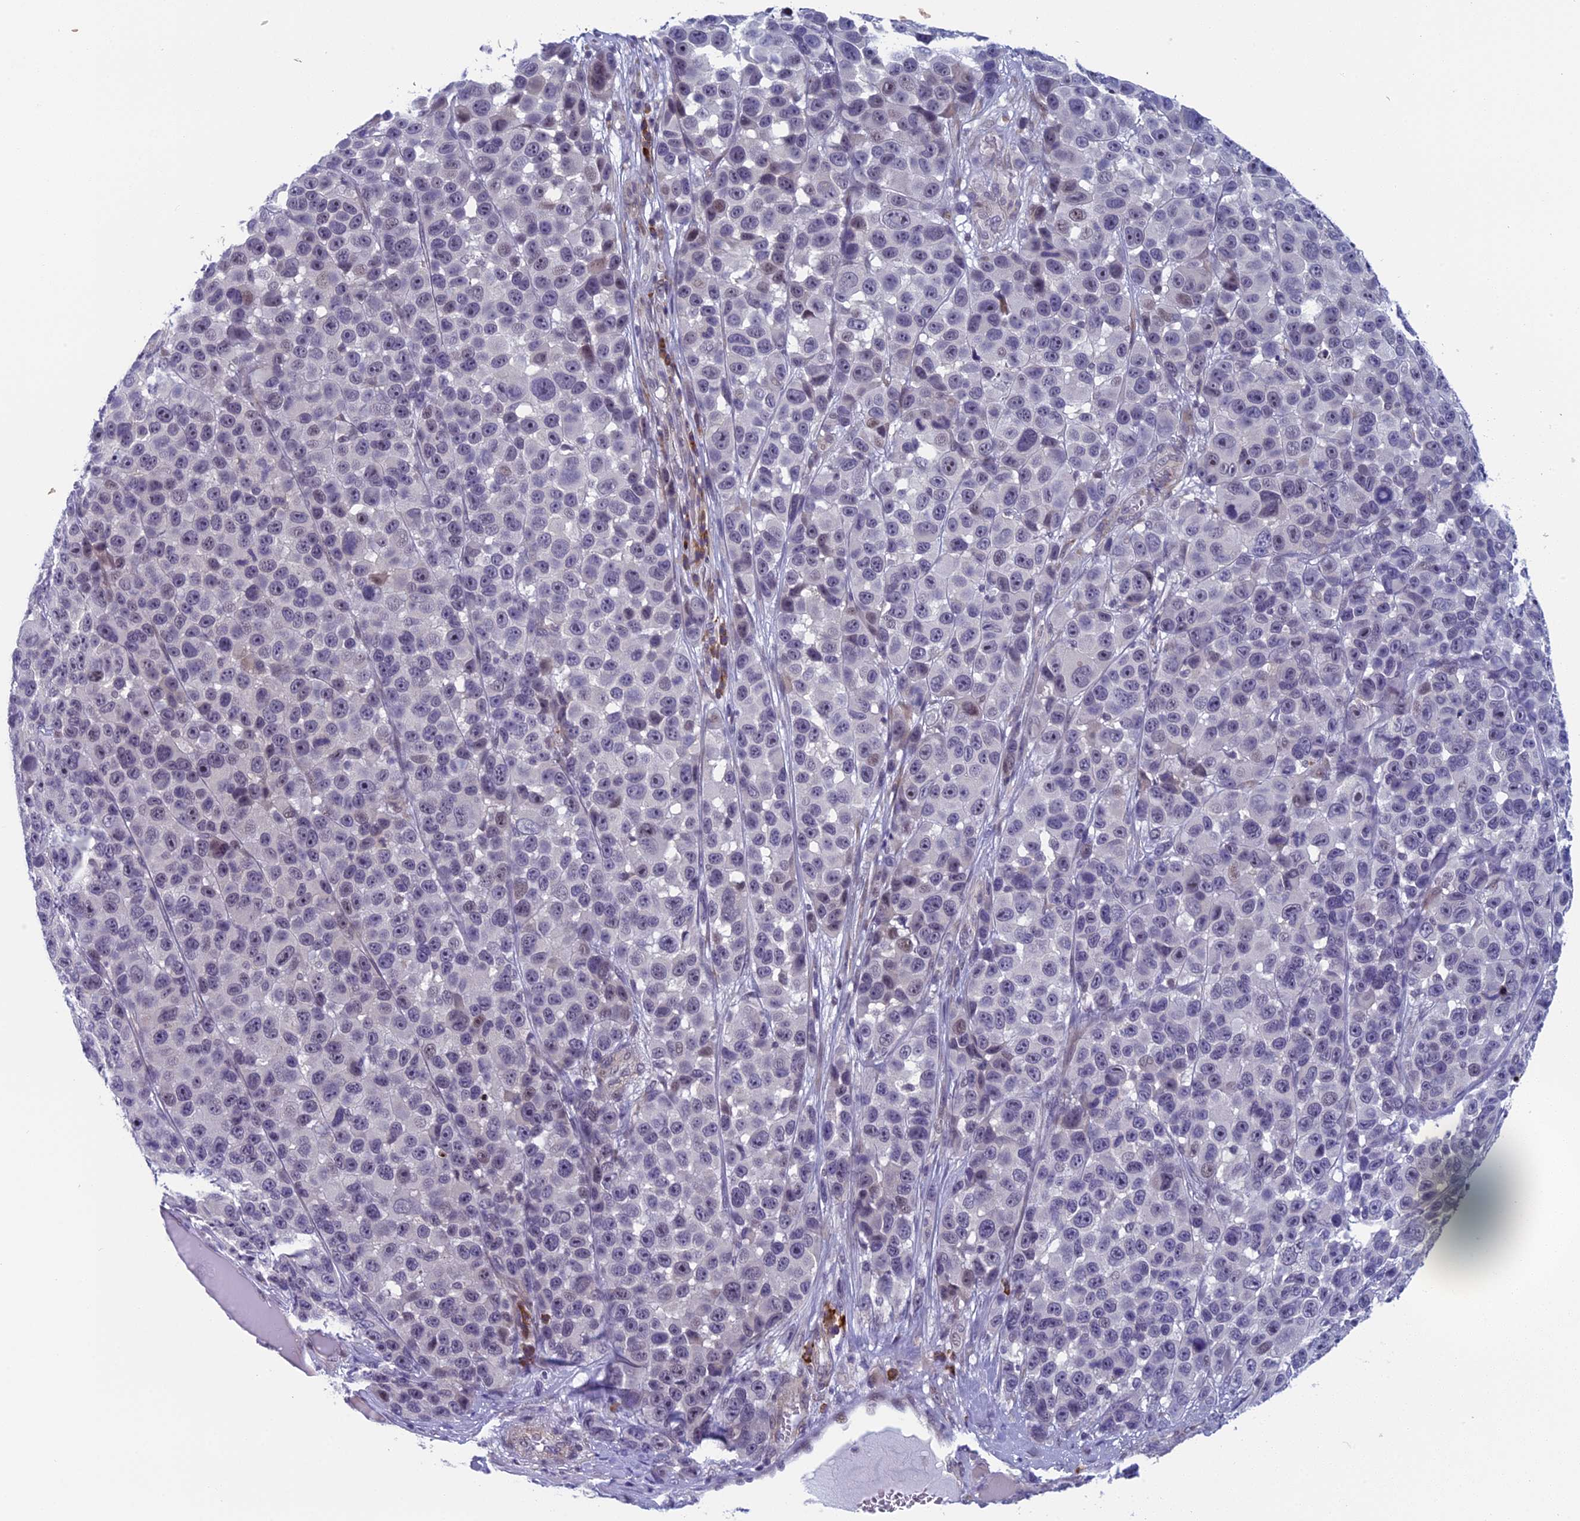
{"staining": {"intensity": "negative", "quantity": "none", "location": "none"}, "tissue": "melanoma", "cell_type": "Tumor cells", "image_type": "cancer", "snomed": [{"axis": "morphology", "description": "Malignant melanoma, NOS"}, {"axis": "topography", "description": "Skin"}], "caption": "Malignant melanoma stained for a protein using immunohistochemistry (IHC) shows no positivity tumor cells.", "gene": "CNEP1R1", "patient": {"sex": "male", "age": 53}}